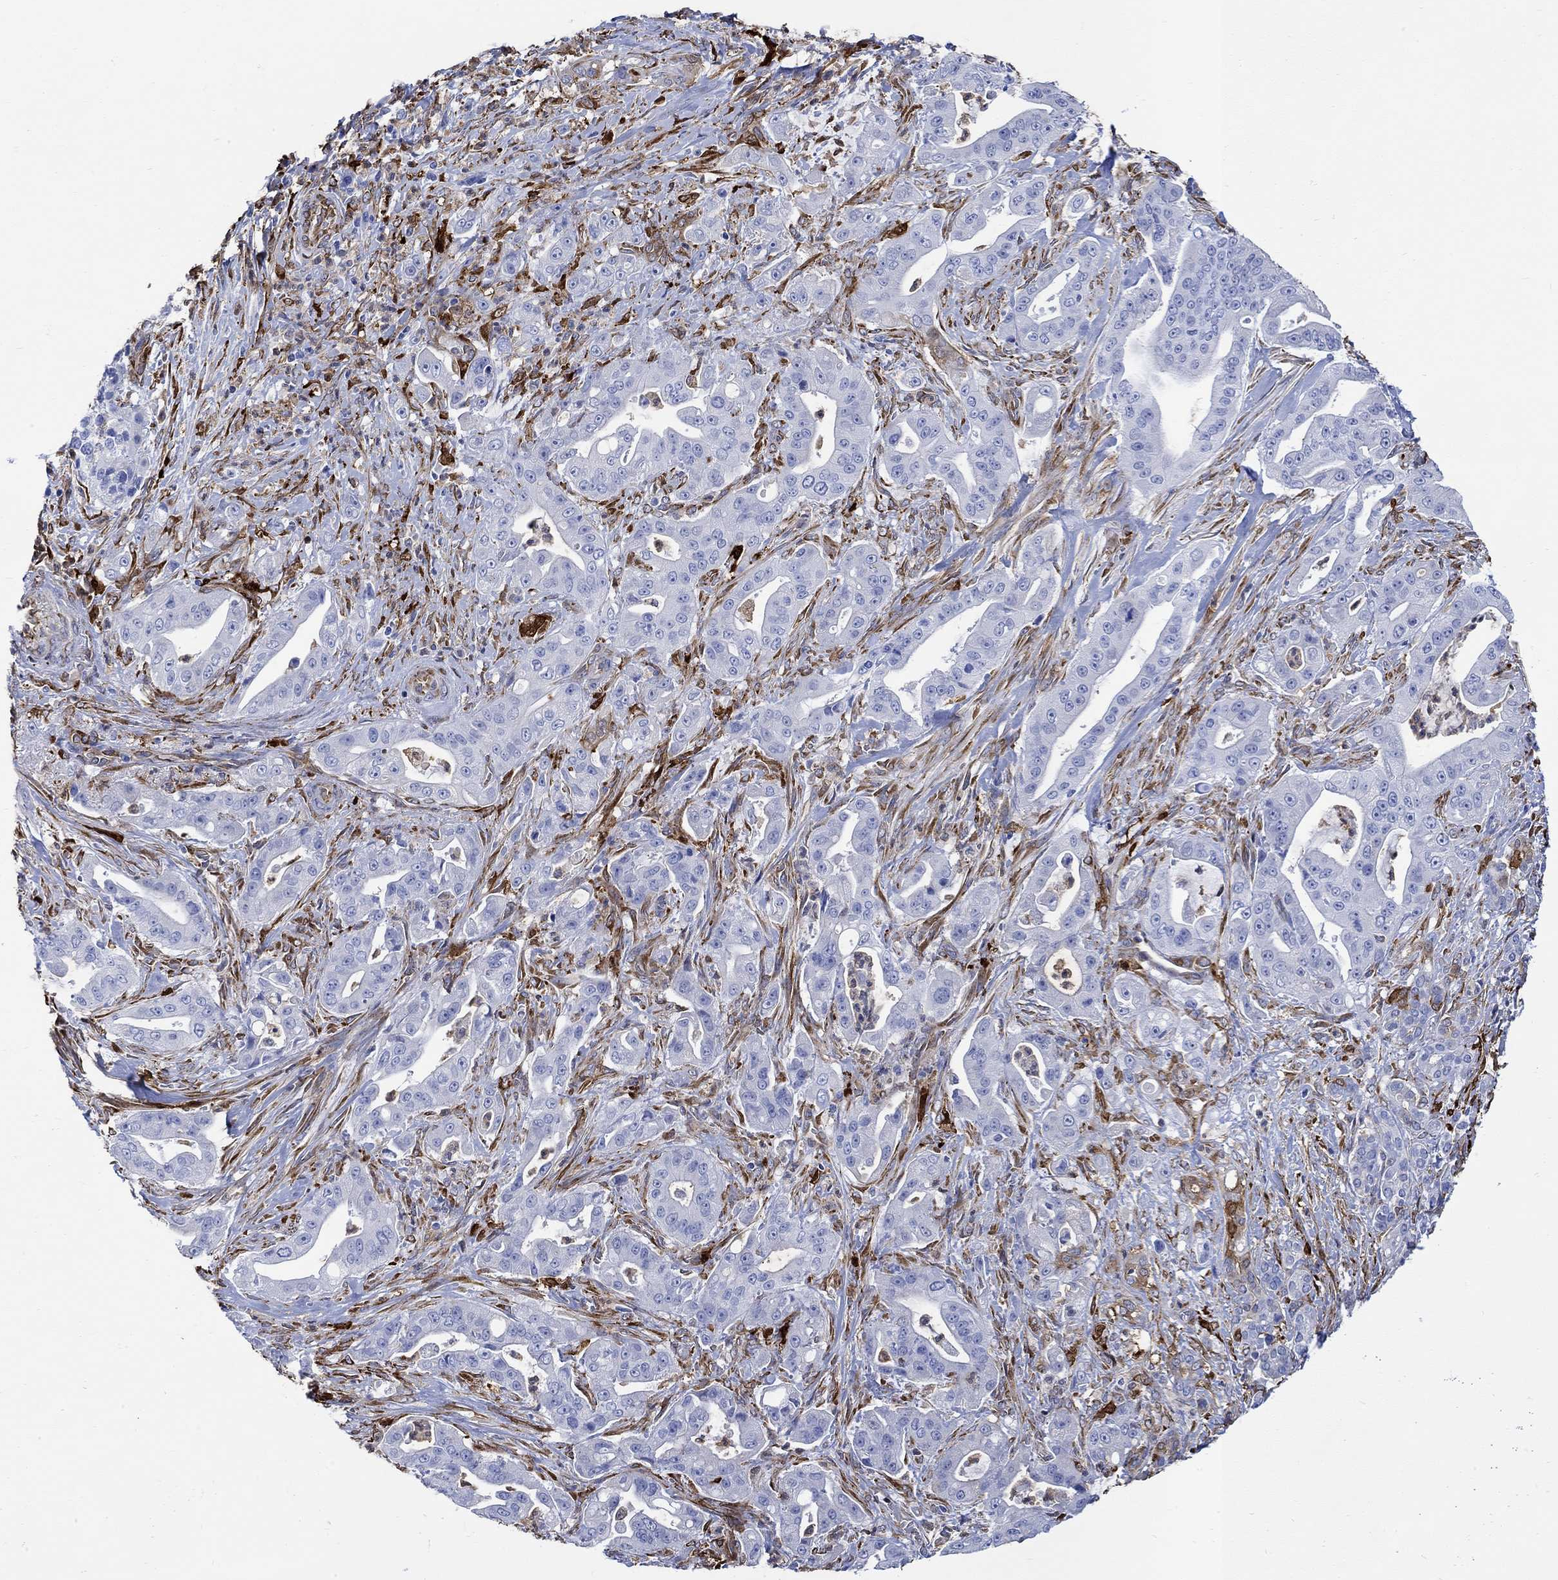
{"staining": {"intensity": "negative", "quantity": "none", "location": "none"}, "tissue": "pancreatic cancer", "cell_type": "Tumor cells", "image_type": "cancer", "snomed": [{"axis": "morphology", "description": "Normal tissue, NOS"}, {"axis": "morphology", "description": "Inflammation, NOS"}, {"axis": "morphology", "description": "Adenocarcinoma, NOS"}, {"axis": "topography", "description": "Pancreas"}], "caption": "Protein analysis of pancreatic cancer (adenocarcinoma) shows no significant expression in tumor cells.", "gene": "TGM2", "patient": {"sex": "male", "age": 57}}